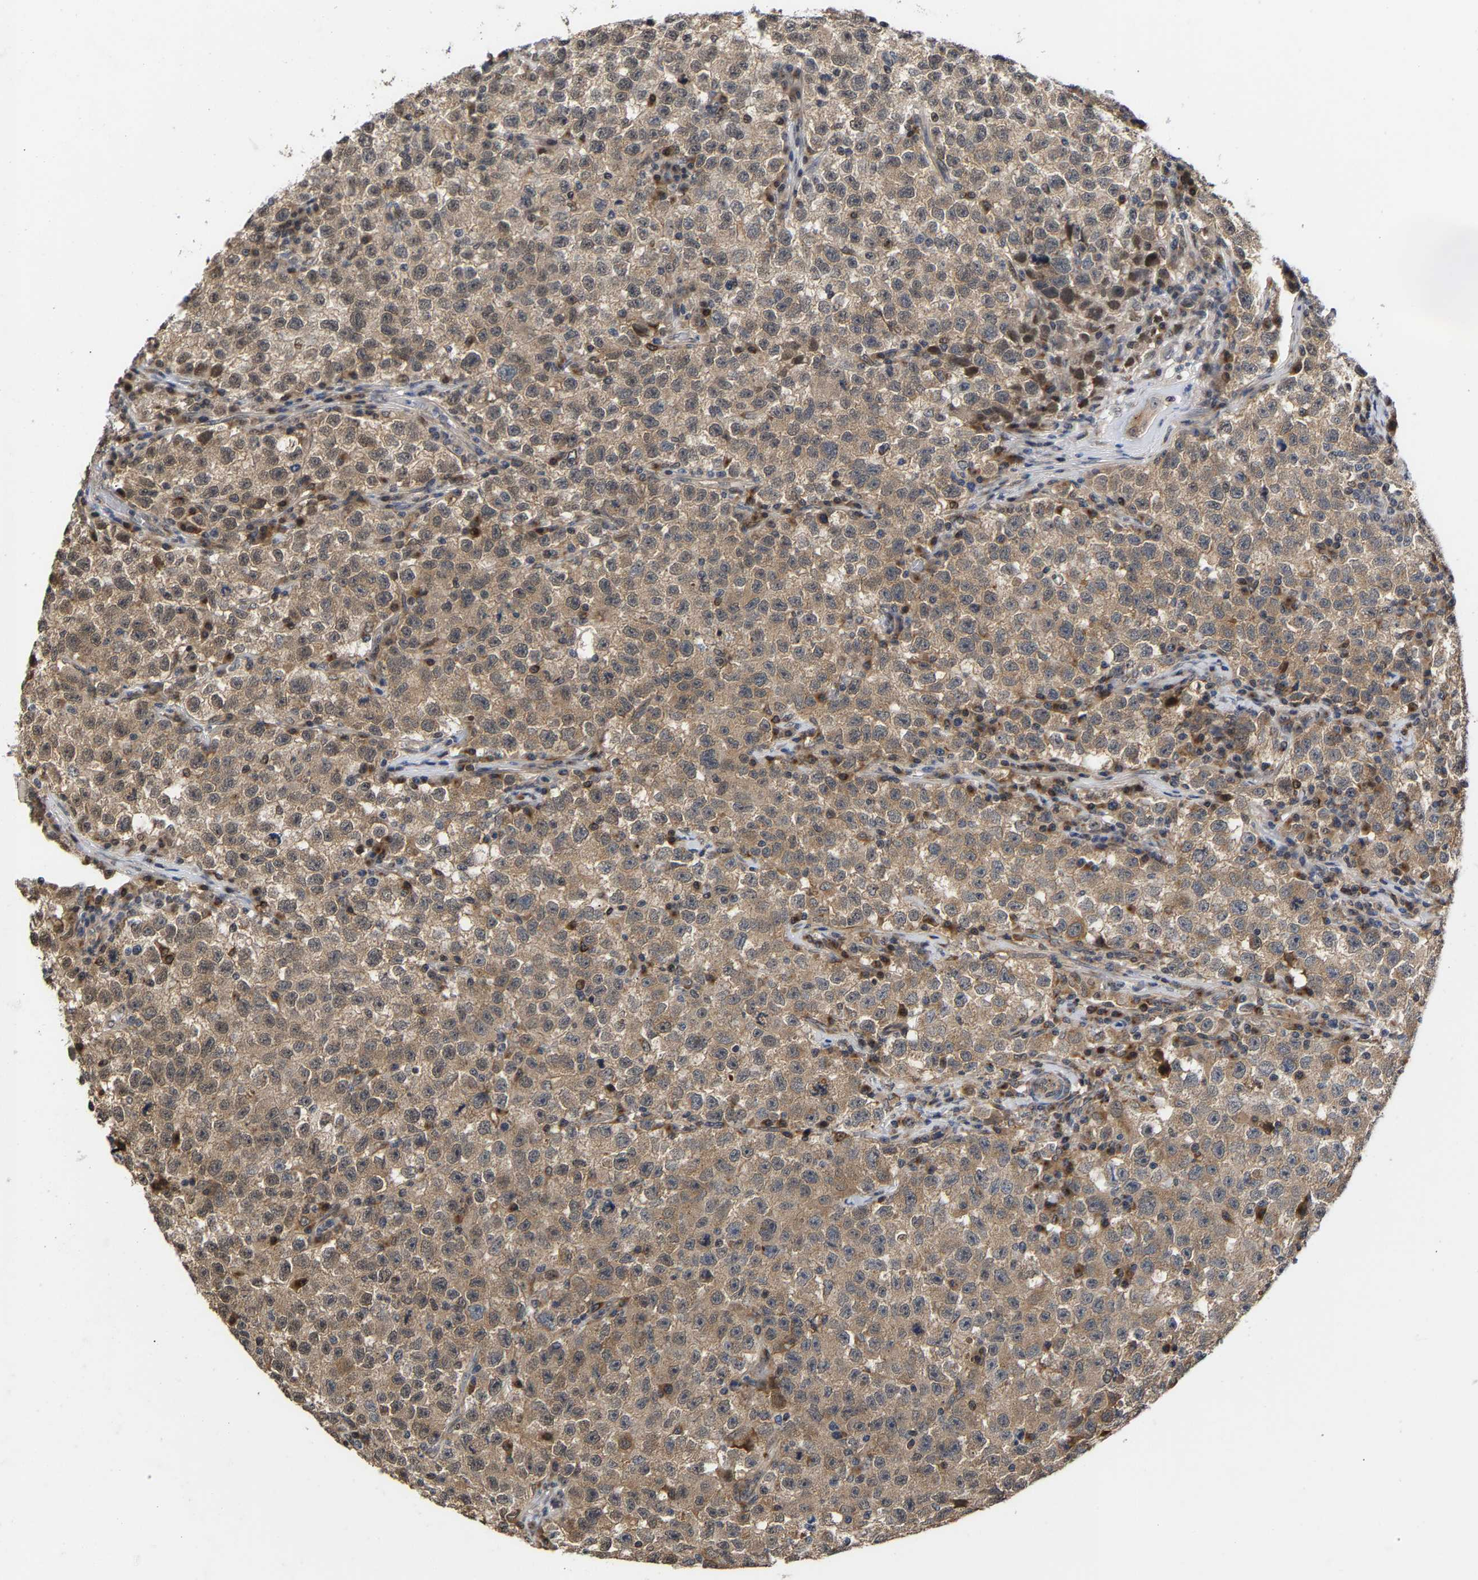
{"staining": {"intensity": "weak", "quantity": ">75%", "location": "cytoplasmic/membranous"}, "tissue": "testis cancer", "cell_type": "Tumor cells", "image_type": "cancer", "snomed": [{"axis": "morphology", "description": "Seminoma, NOS"}, {"axis": "topography", "description": "Testis"}], "caption": "This micrograph reveals immunohistochemistry (IHC) staining of testis cancer (seminoma), with low weak cytoplasmic/membranous staining in about >75% of tumor cells.", "gene": "CLIP2", "patient": {"sex": "male", "age": 22}}